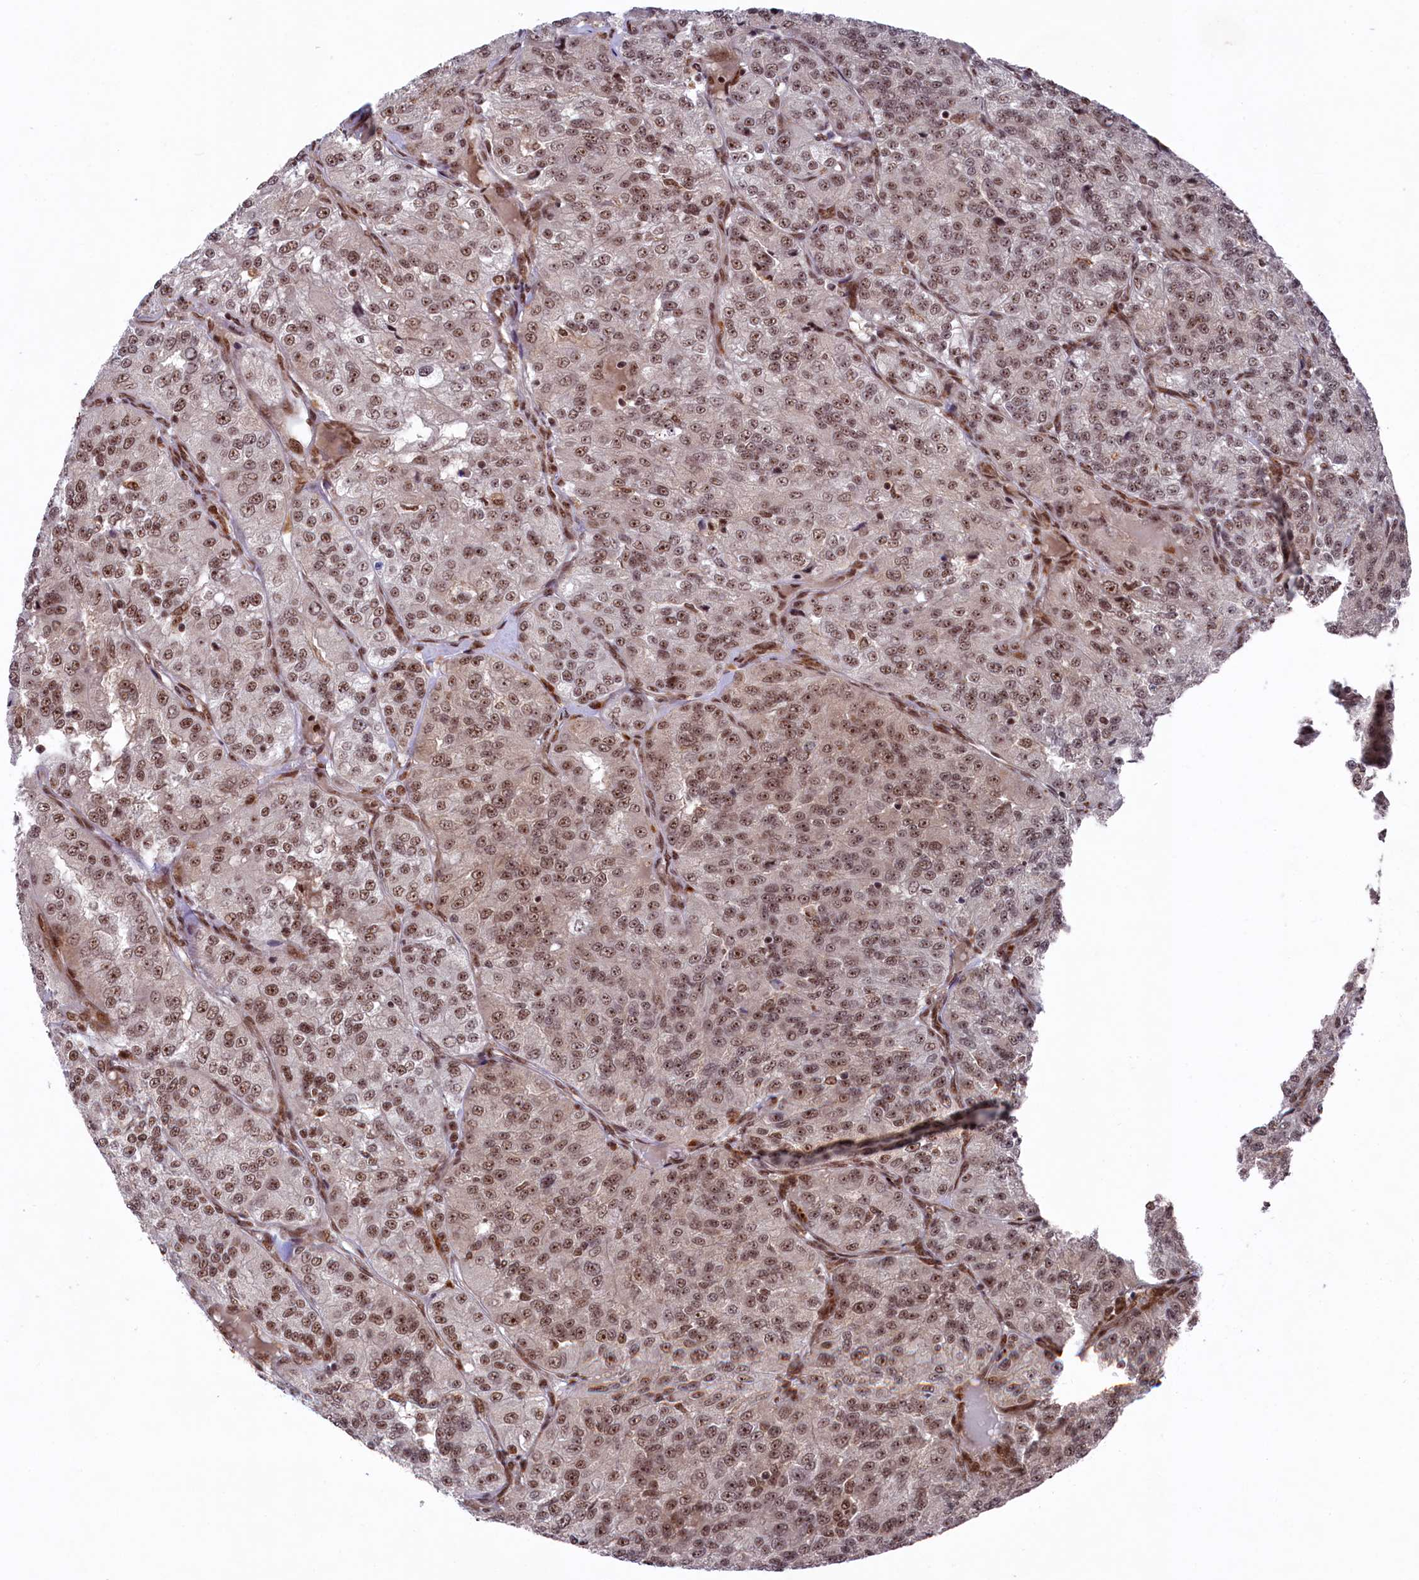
{"staining": {"intensity": "moderate", "quantity": ">75%", "location": "nuclear"}, "tissue": "renal cancer", "cell_type": "Tumor cells", "image_type": "cancer", "snomed": [{"axis": "morphology", "description": "Adenocarcinoma, NOS"}, {"axis": "topography", "description": "Kidney"}], "caption": "Immunohistochemistry staining of adenocarcinoma (renal), which demonstrates medium levels of moderate nuclear positivity in about >75% of tumor cells indicating moderate nuclear protein positivity. The staining was performed using DAB (3,3'-diaminobenzidine) (brown) for protein detection and nuclei were counterstained in hematoxylin (blue).", "gene": "PRPF31", "patient": {"sex": "female", "age": 63}}